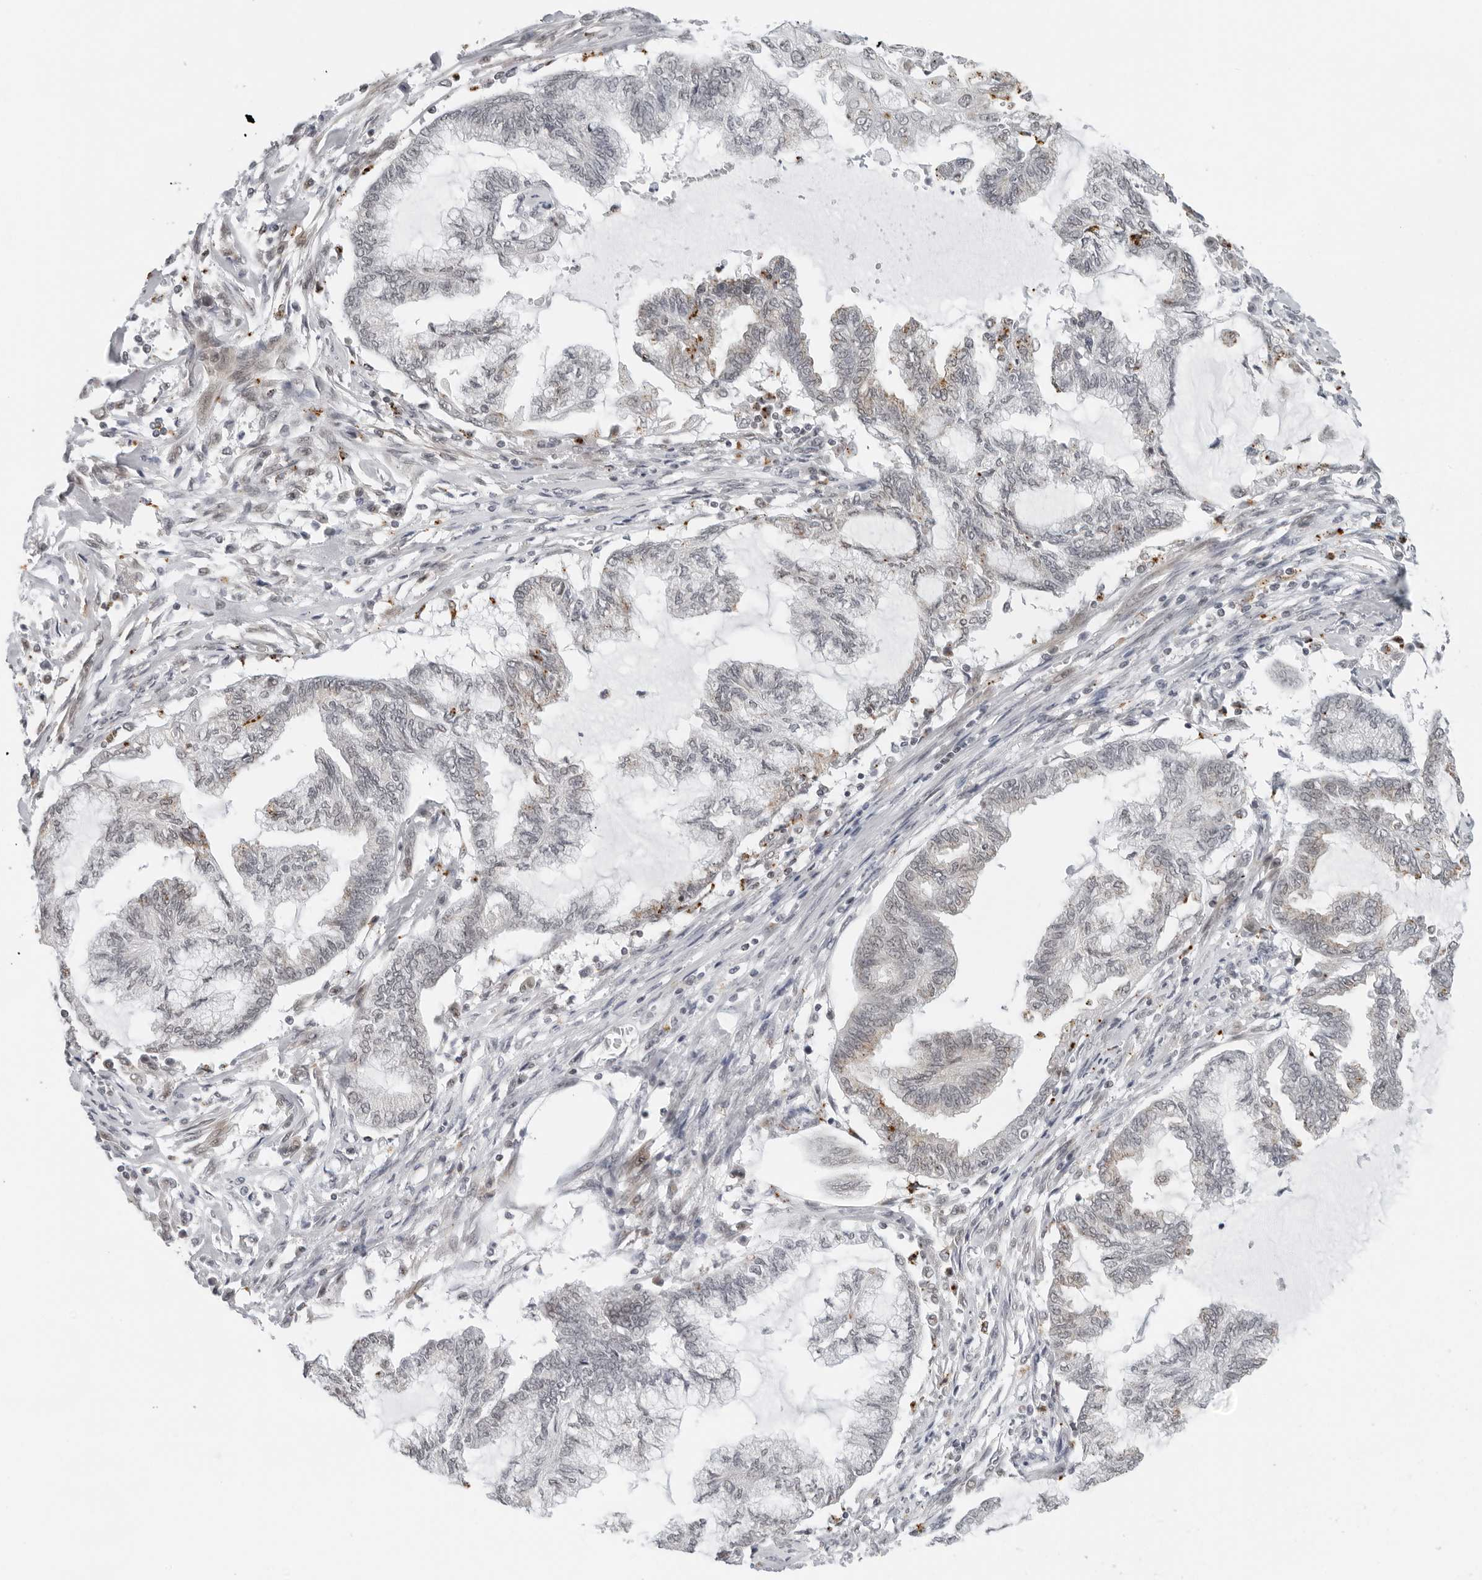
{"staining": {"intensity": "weak", "quantity": "<25%", "location": "cytoplasmic/membranous"}, "tissue": "endometrial cancer", "cell_type": "Tumor cells", "image_type": "cancer", "snomed": [{"axis": "morphology", "description": "Adenocarcinoma, NOS"}, {"axis": "topography", "description": "Endometrium"}], "caption": "An image of human endometrial cancer is negative for staining in tumor cells.", "gene": "TOX4", "patient": {"sex": "female", "age": 86}}